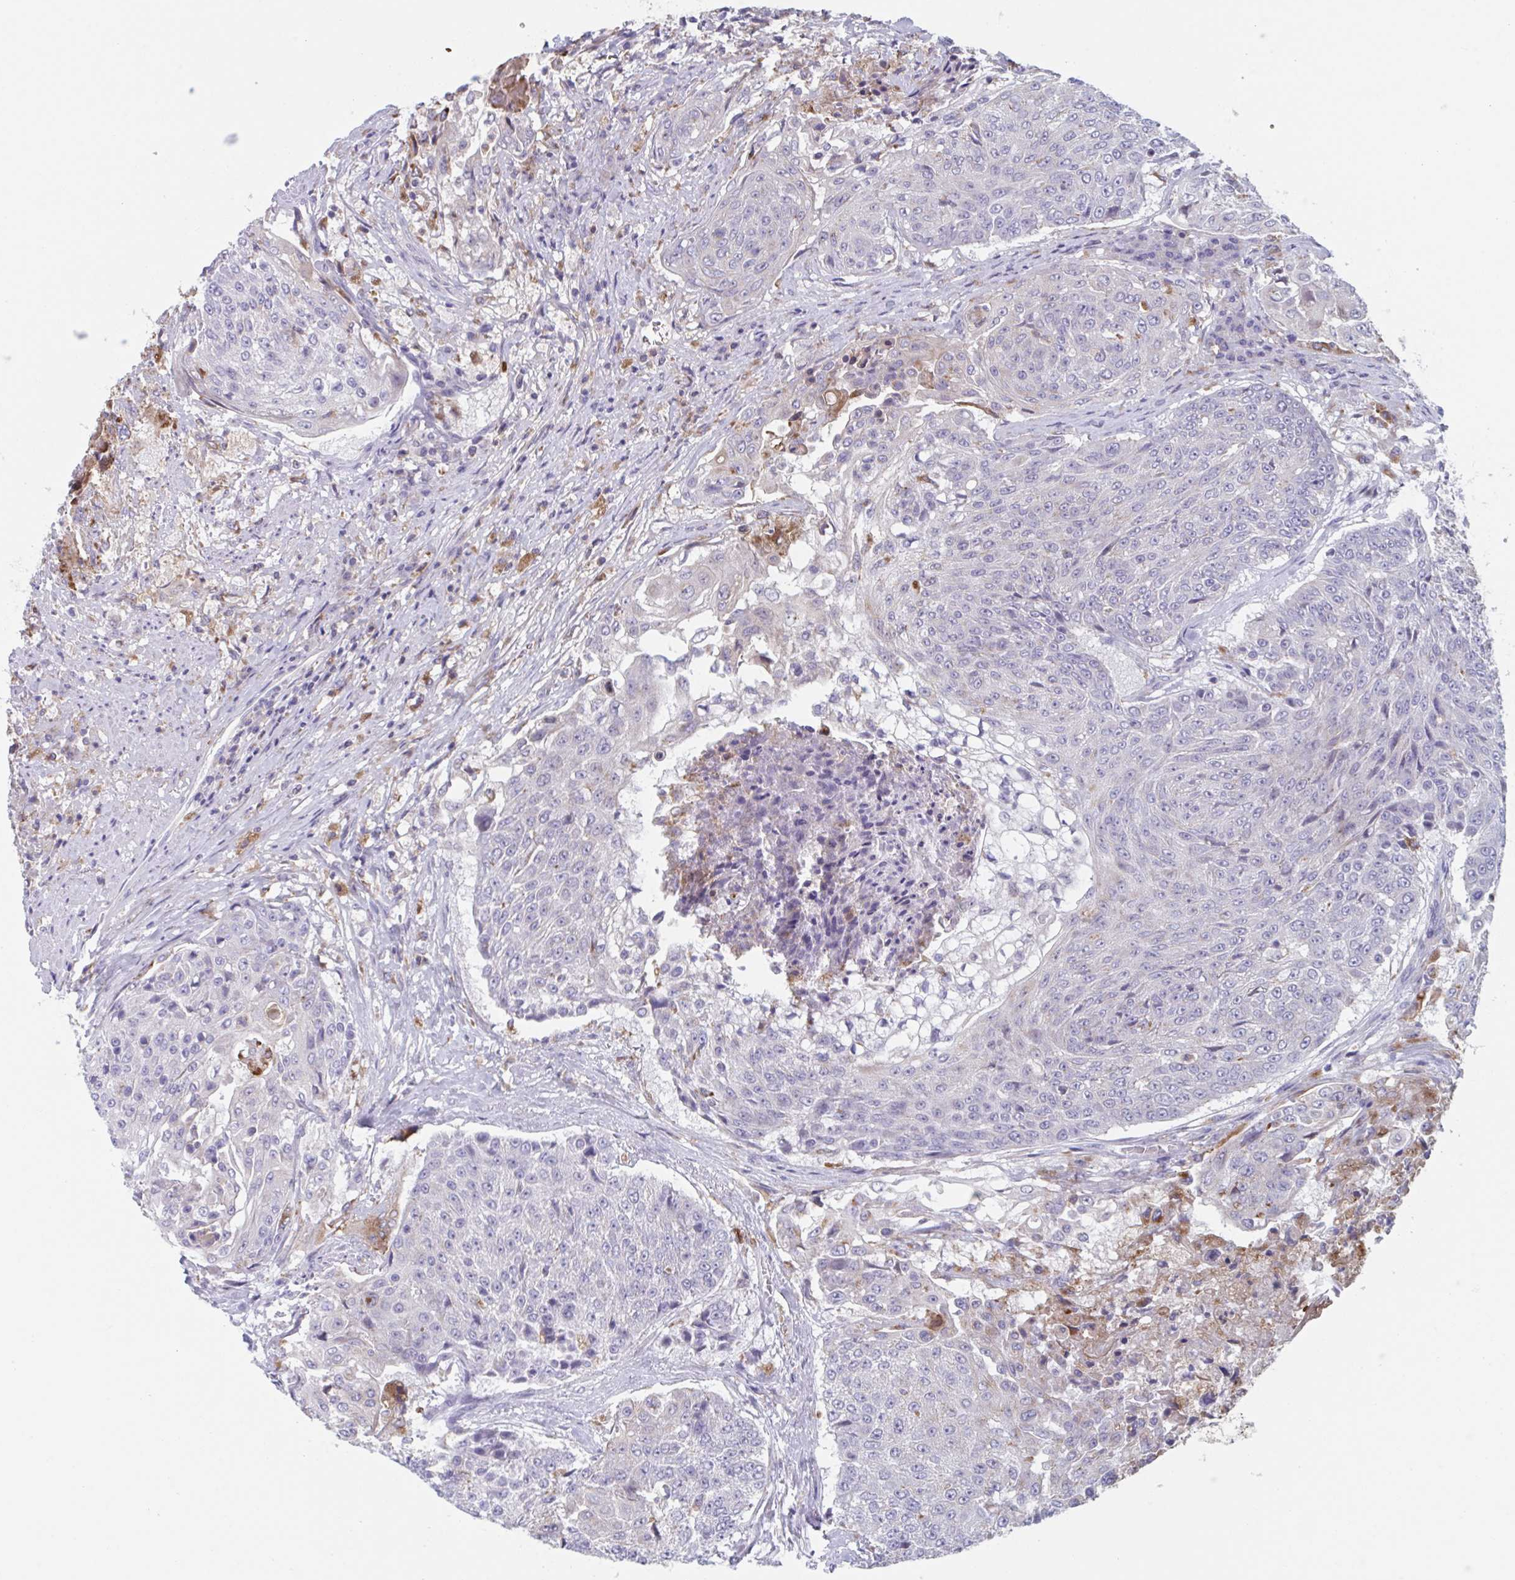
{"staining": {"intensity": "weak", "quantity": "<25%", "location": "cytoplasmic/membranous"}, "tissue": "urothelial cancer", "cell_type": "Tumor cells", "image_type": "cancer", "snomed": [{"axis": "morphology", "description": "Urothelial carcinoma, High grade"}, {"axis": "topography", "description": "Urinary bladder"}], "caption": "The histopathology image reveals no staining of tumor cells in high-grade urothelial carcinoma.", "gene": "NIPSNAP1", "patient": {"sex": "female", "age": 63}}